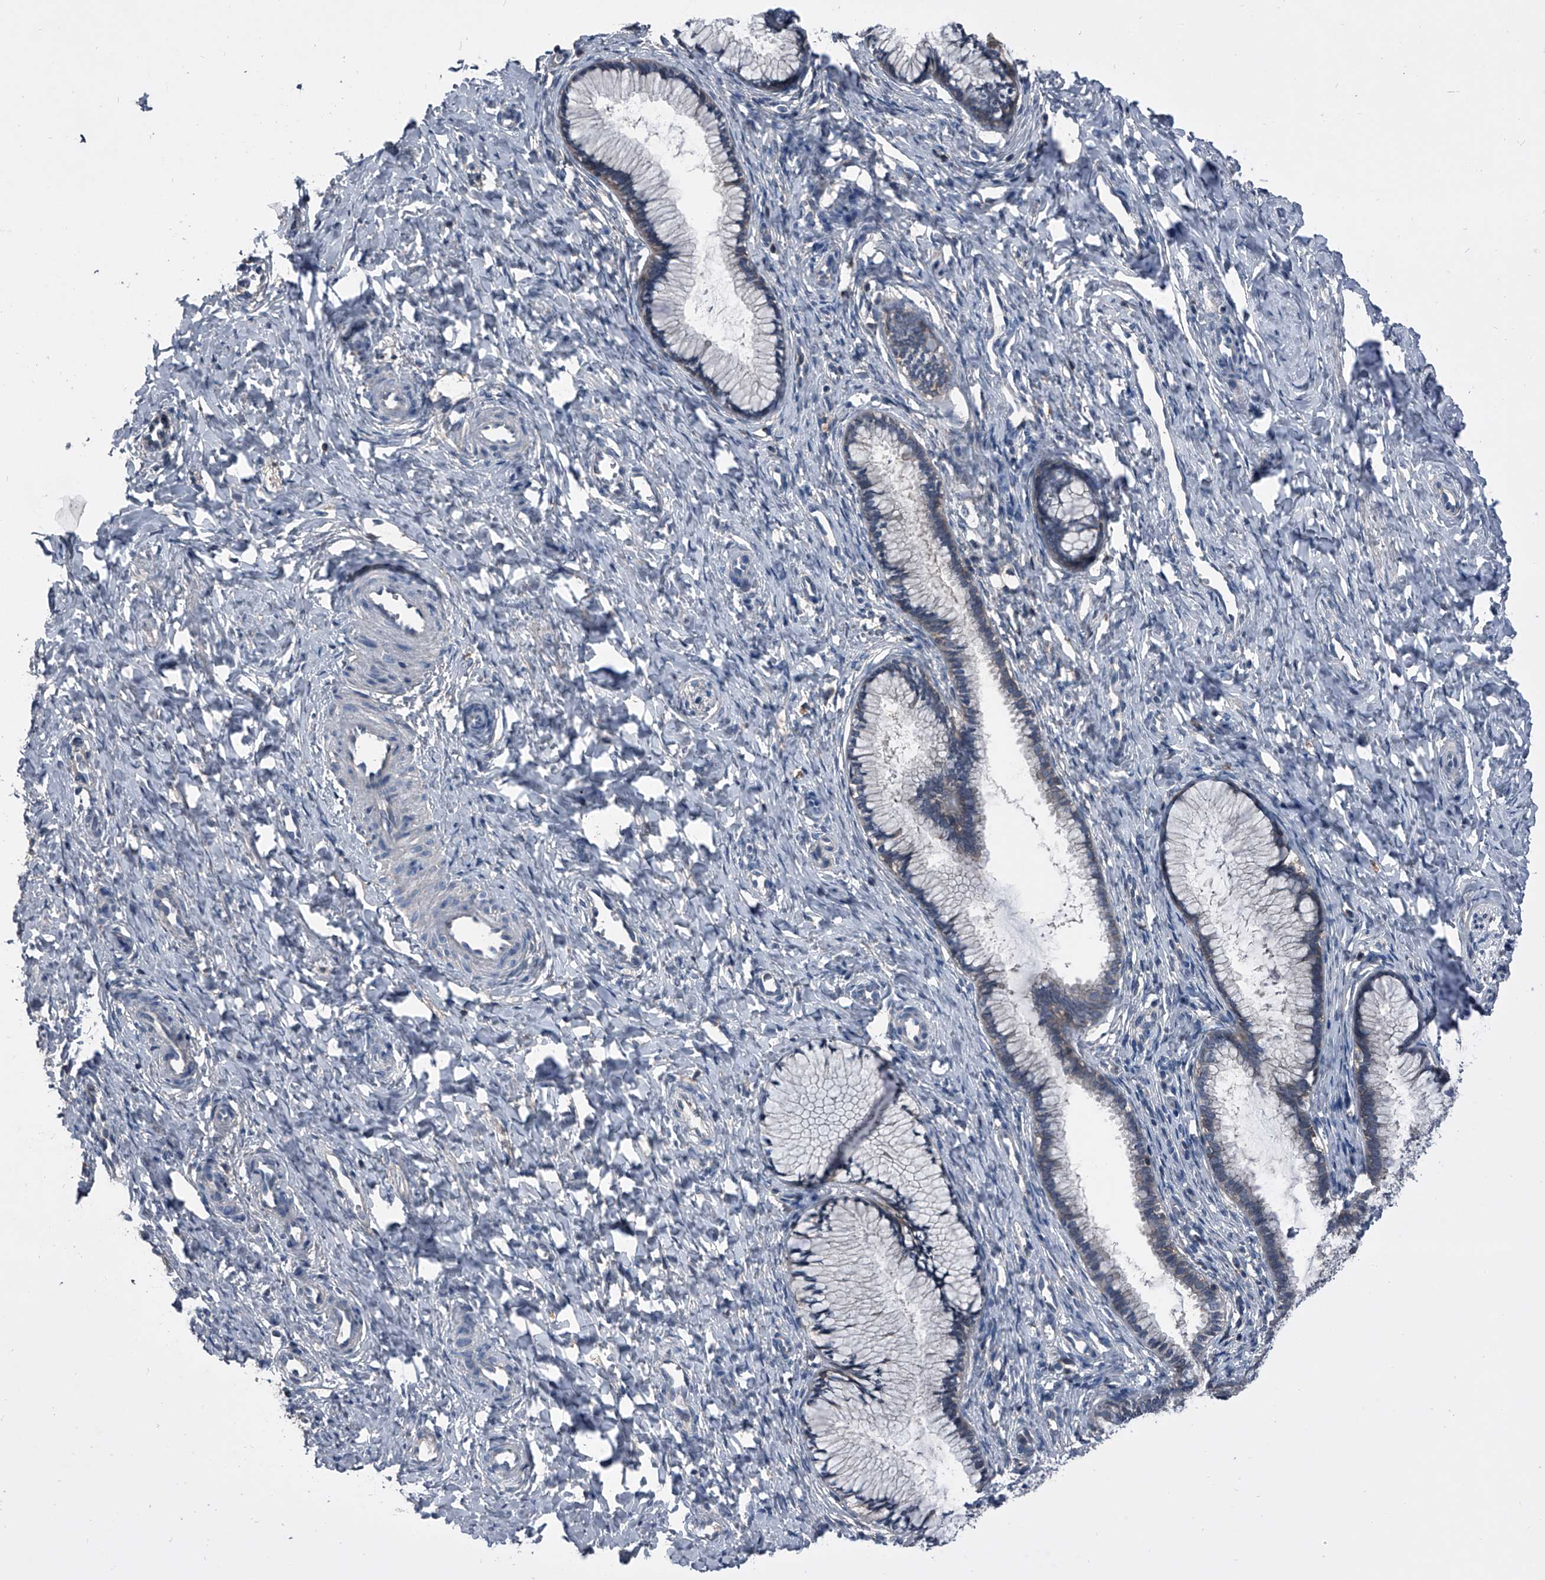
{"staining": {"intensity": "weak", "quantity": "<25%", "location": "cytoplasmic/membranous"}, "tissue": "cervix", "cell_type": "Glandular cells", "image_type": "normal", "snomed": [{"axis": "morphology", "description": "Normal tissue, NOS"}, {"axis": "topography", "description": "Cervix"}], "caption": "Immunohistochemistry (IHC) histopathology image of benign cervix stained for a protein (brown), which reveals no staining in glandular cells. (Brightfield microscopy of DAB immunohistochemistry (IHC) at high magnification).", "gene": "PIP5K1A", "patient": {"sex": "female", "age": 27}}